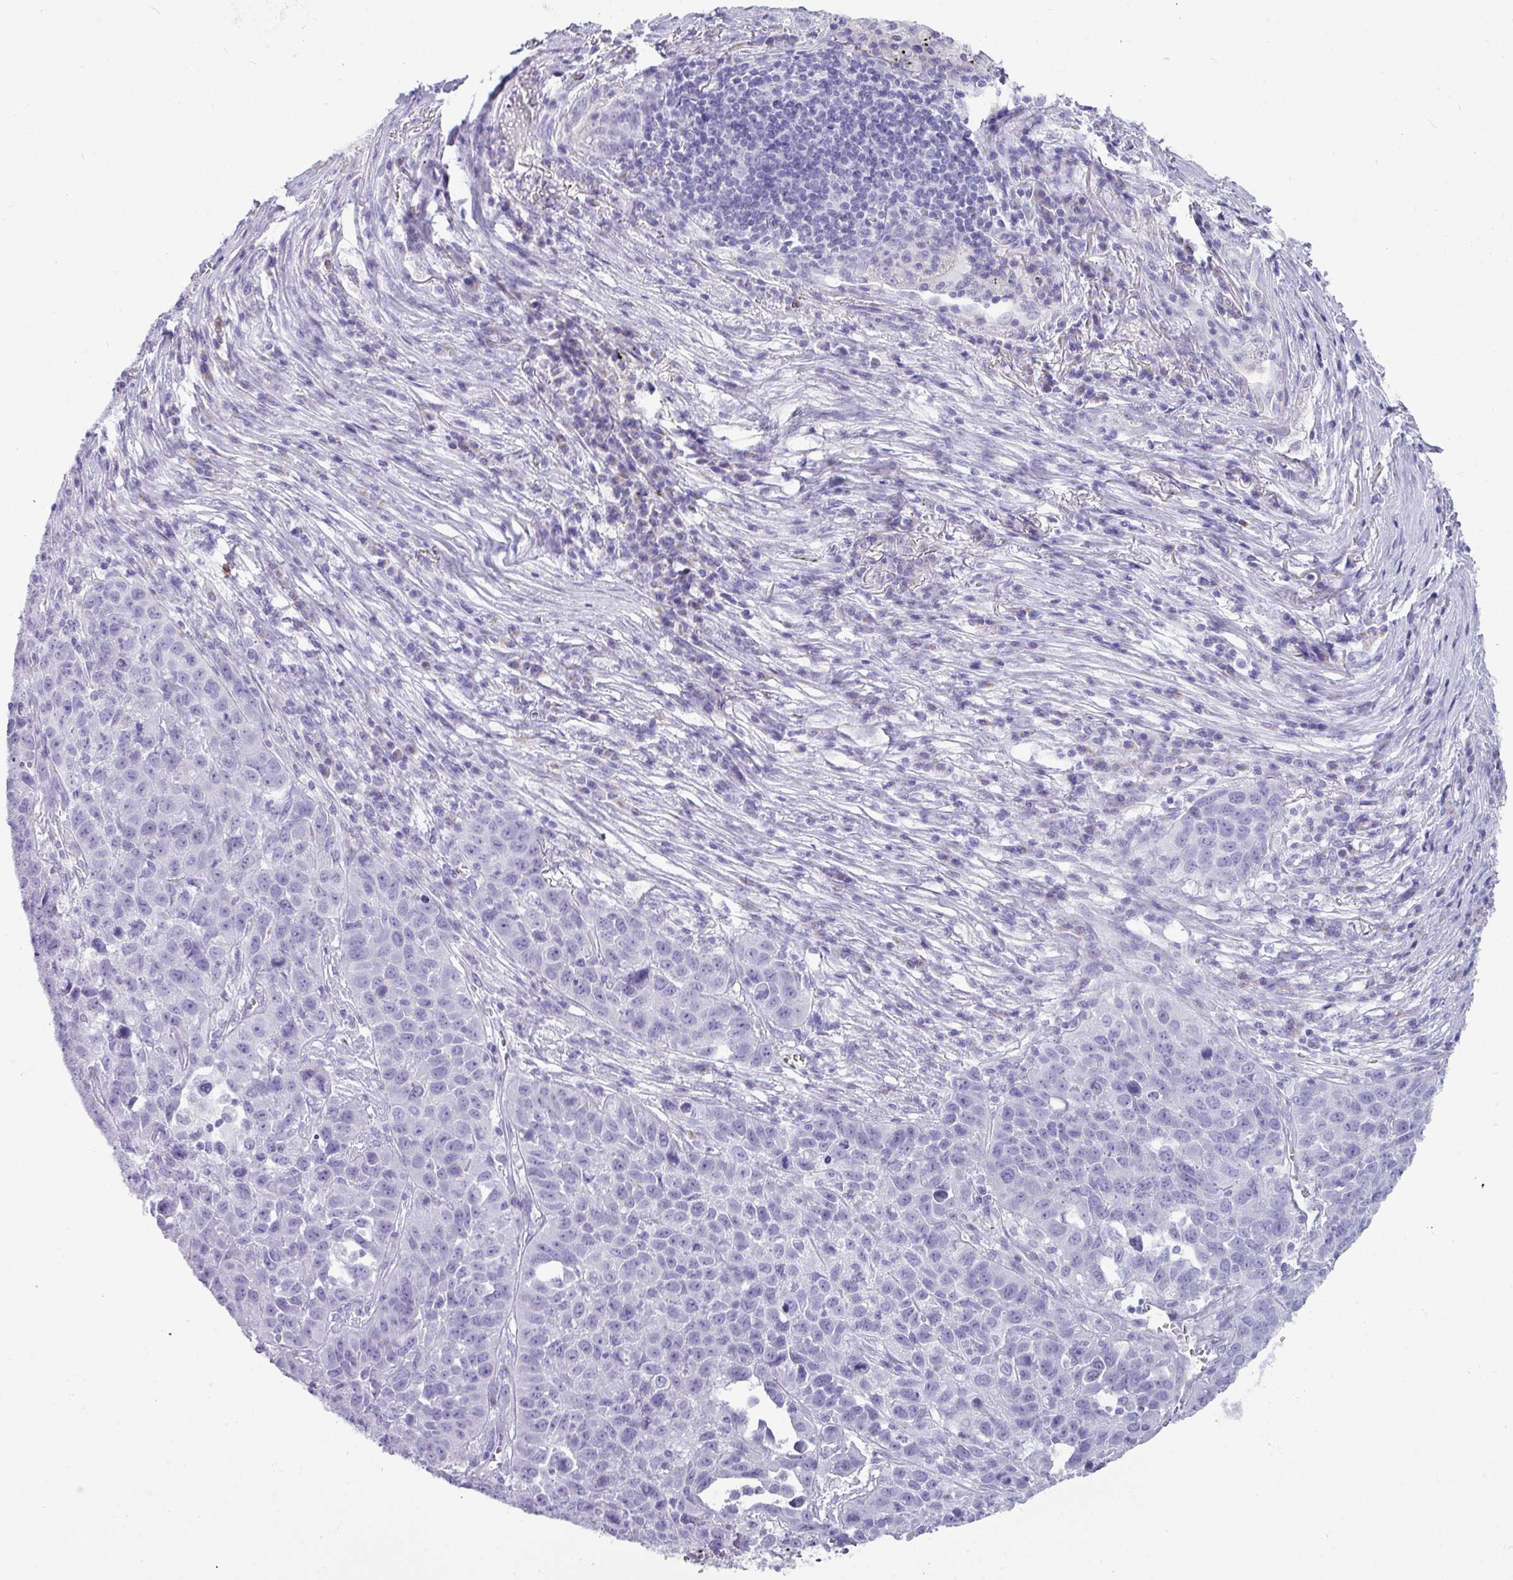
{"staining": {"intensity": "negative", "quantity": "none", "location": "none"}, "tissue": "lung cancer", "cell_type": "Tumor cells", "image_type": "cancer", "snomed": [{"axis": "morphology", "description": "Squamous cell carcinoma, NOS"}, {"axis": "topography", "description": "Lung"}], "caption": "Immunohistochemistry photomicrograph of lung cancer stained for a protein (brown), which reveals no staining in tumor cells.", "gene": "ZNF524", "patient": {"sex": "male", "age": 76}}